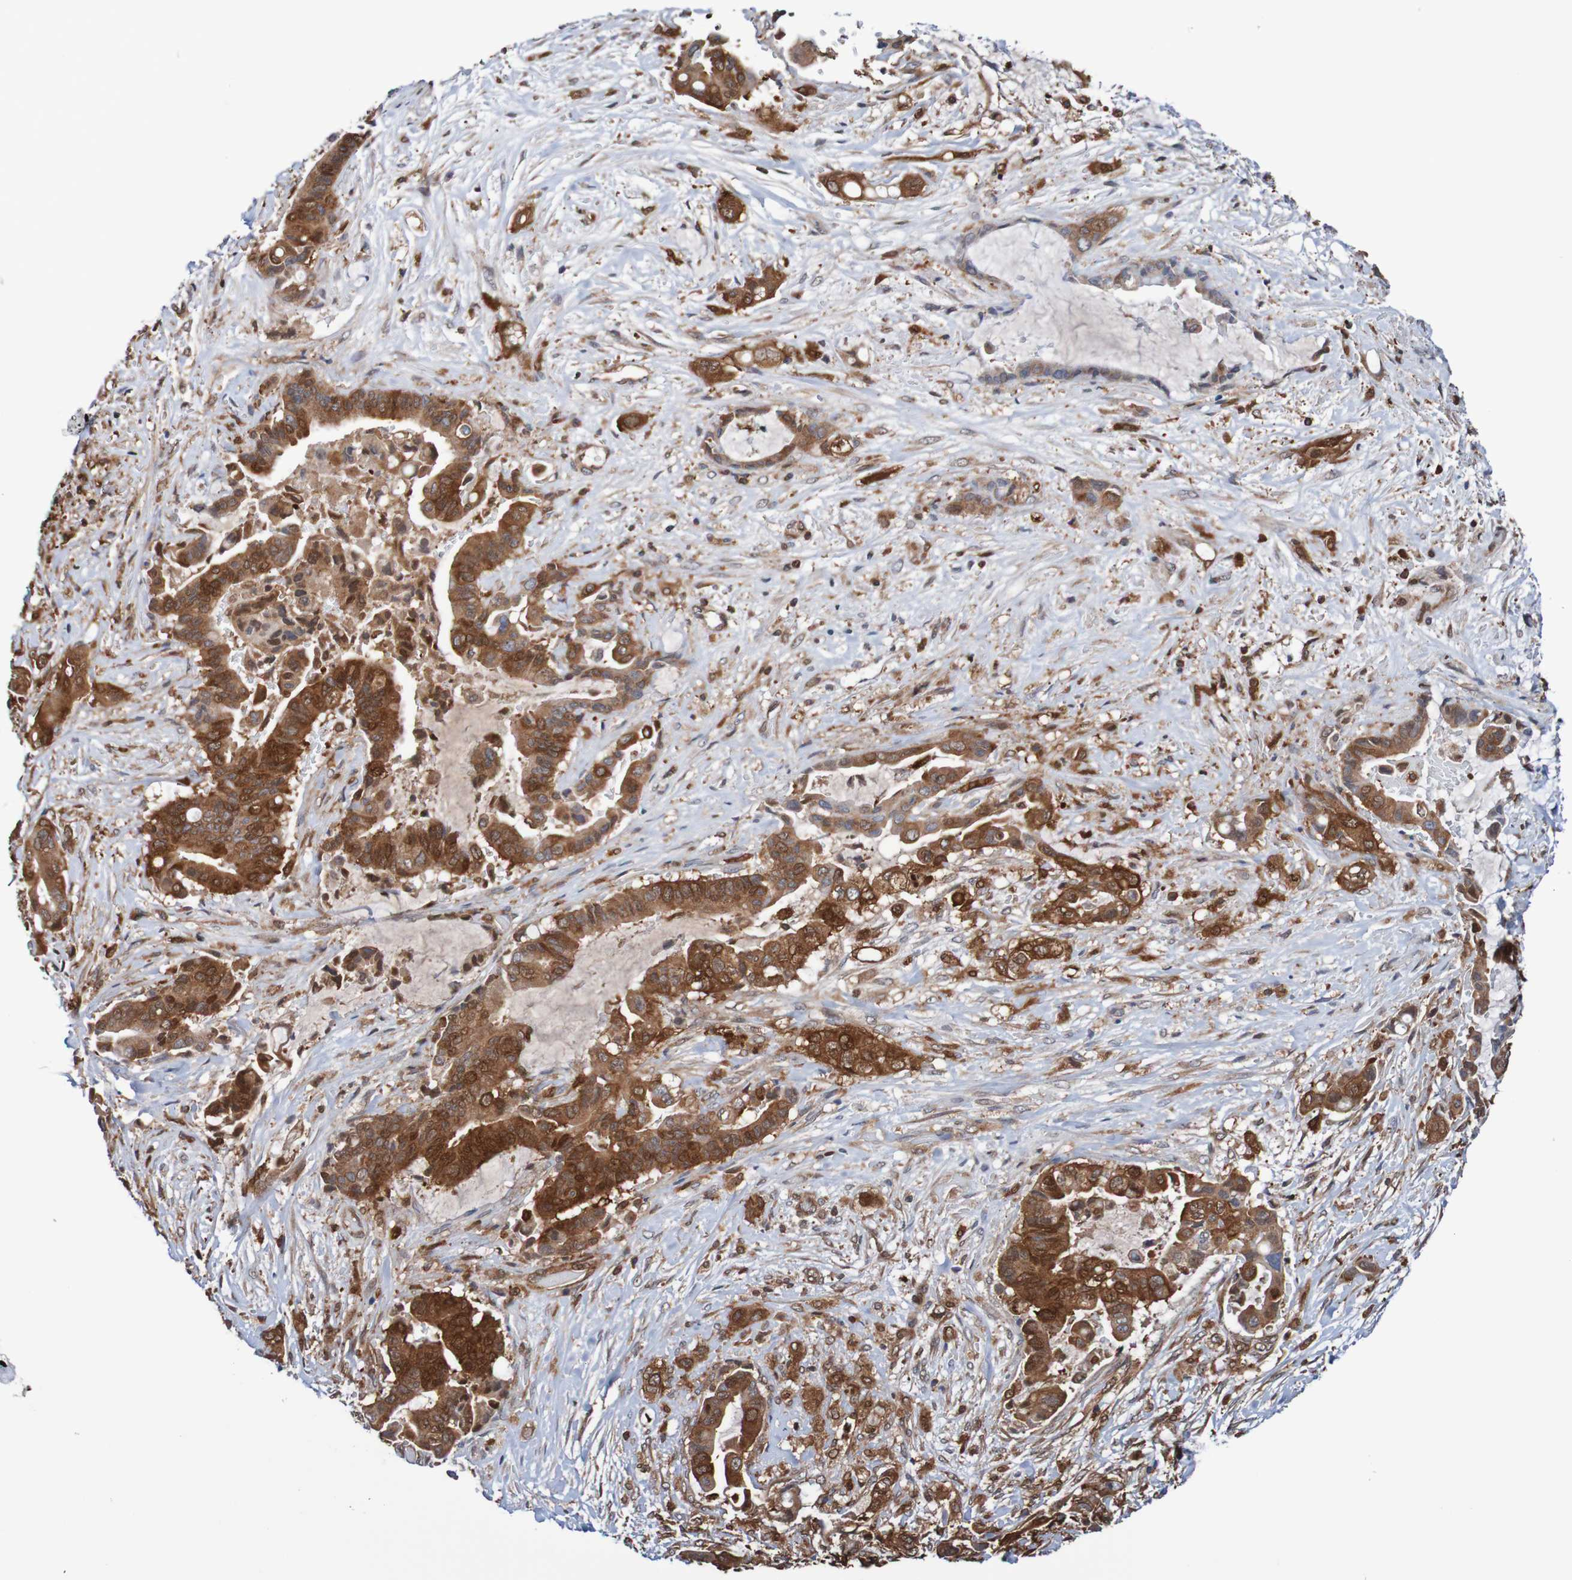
{"staining": {"intensity": "strong", "quantity": ">75%", "location": "cytoplasmic/membranous"}, "tissue": "liver cancer", "cell_type": "Tumor cells", "image_type": "cancer", "snomed": [{"axis": "morphology", "description": "Cholangiocarcinoma"}, {"axis": "topography", "description": "Liver"}], "caption": "IHC photomicrograph of neoplastic tissue: human liver cancer stained using IHC demonstrates high levels of strong protein expression localized specifically in the cytoplasmic/membranous of tumor cells, appearing as a cytoplasmic/membranous brown color.", "gene": "RIGI", "patient": {"sex": "female", "age": 61}}